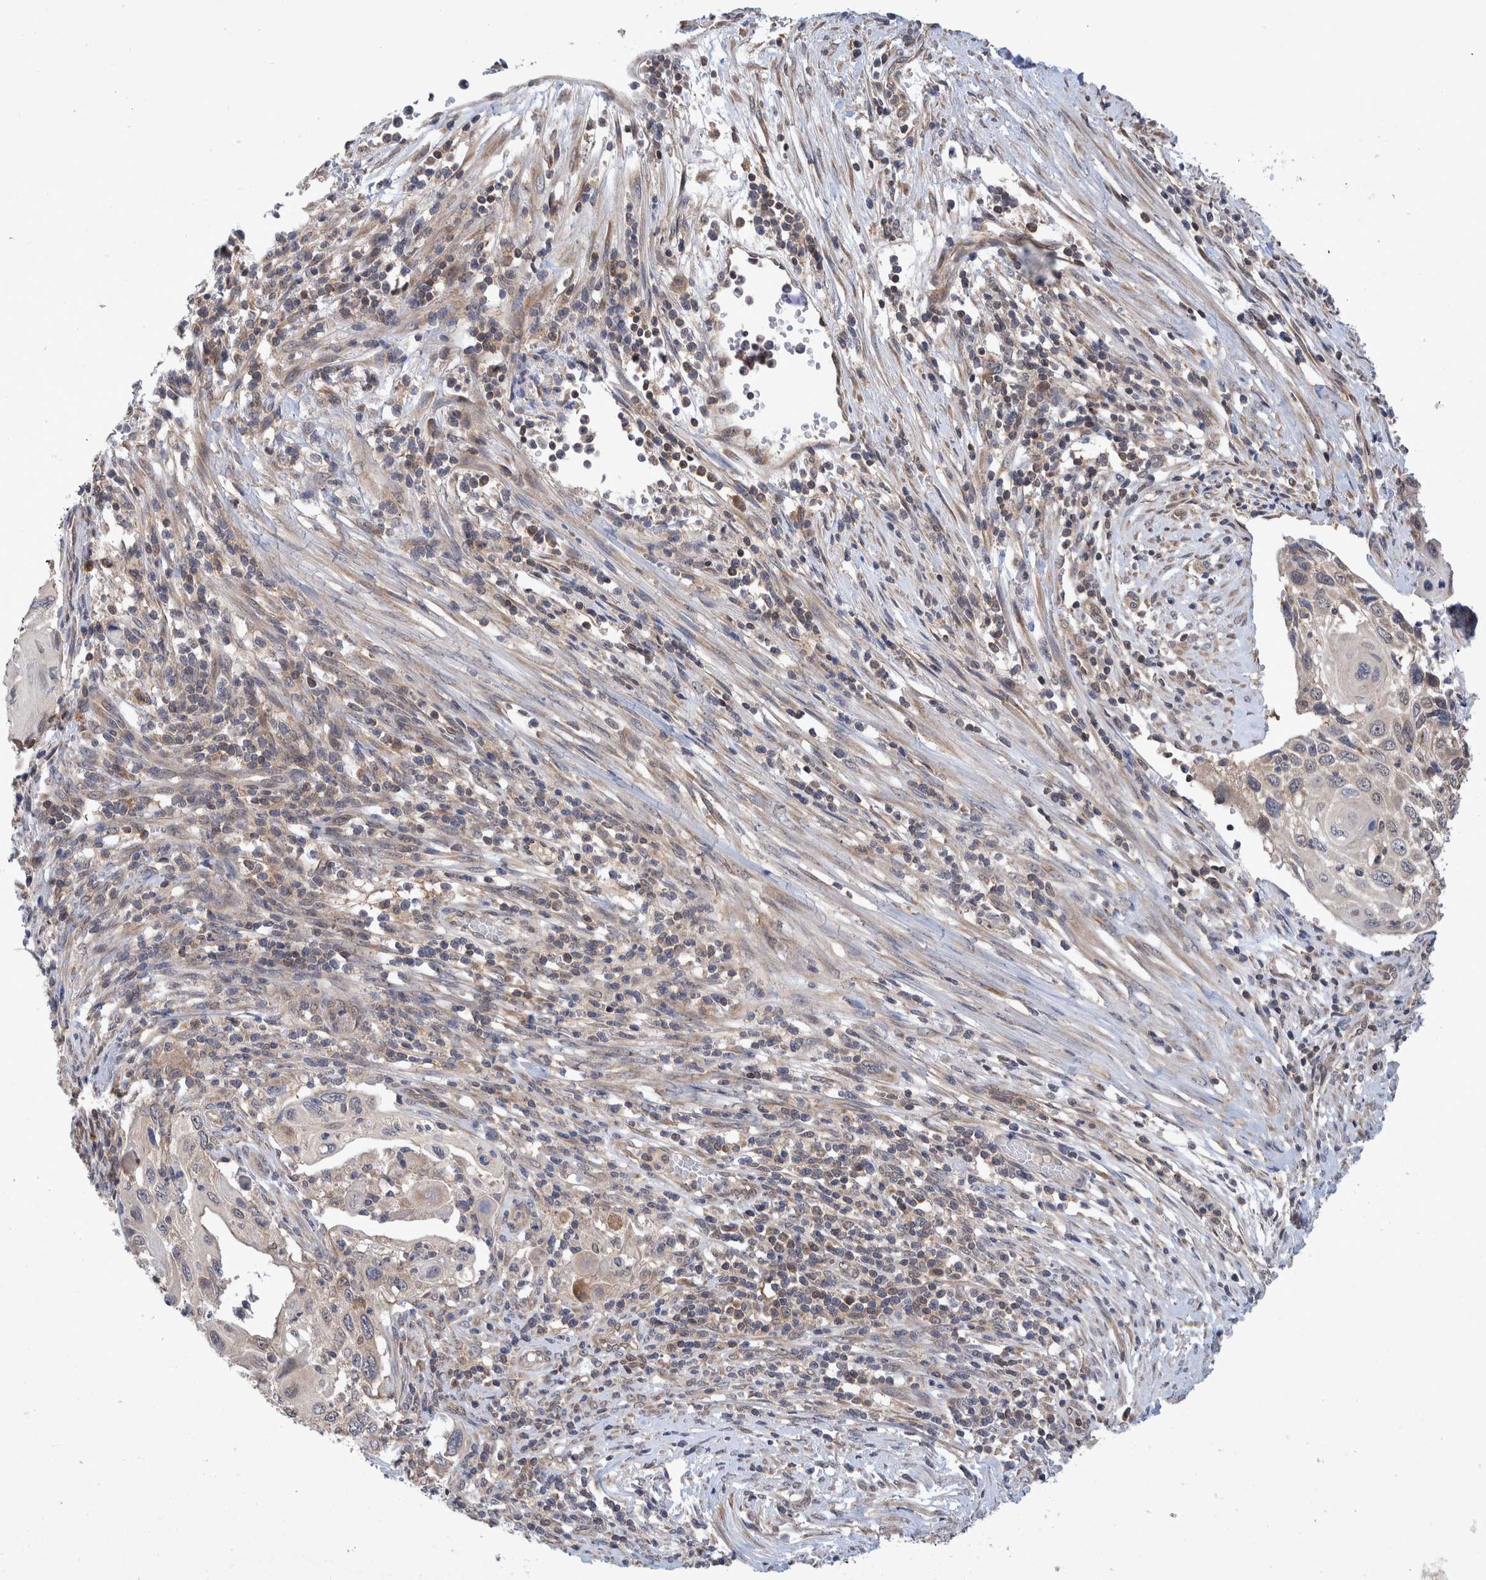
{"staining": {"intensity": "weak", "quantity": "<25%", "location": "cytoplasmic/membranous"}, "tissue": "cervical cancer", "cell_type": "Tumor cells", "image_type": "cancer", "snomed": [{"axis": "morphology", "description": "Squamous cell carcinoma, NOS"}, {"axis": "topography", "description": "Cervix"}], "caption": "IHC histopathology image of neoplastic tissue: human cervical squamous cell carcinoma stained with DAB (3,3'-diaminobenzidine) displays no significant protein positivity in tumor cells. (DAB (3,3'-diaminobenzidine) IHC with hematoxylin counter stain).", "gene": "PLPBP", "patient": {"sex": "female", "age": 70}}